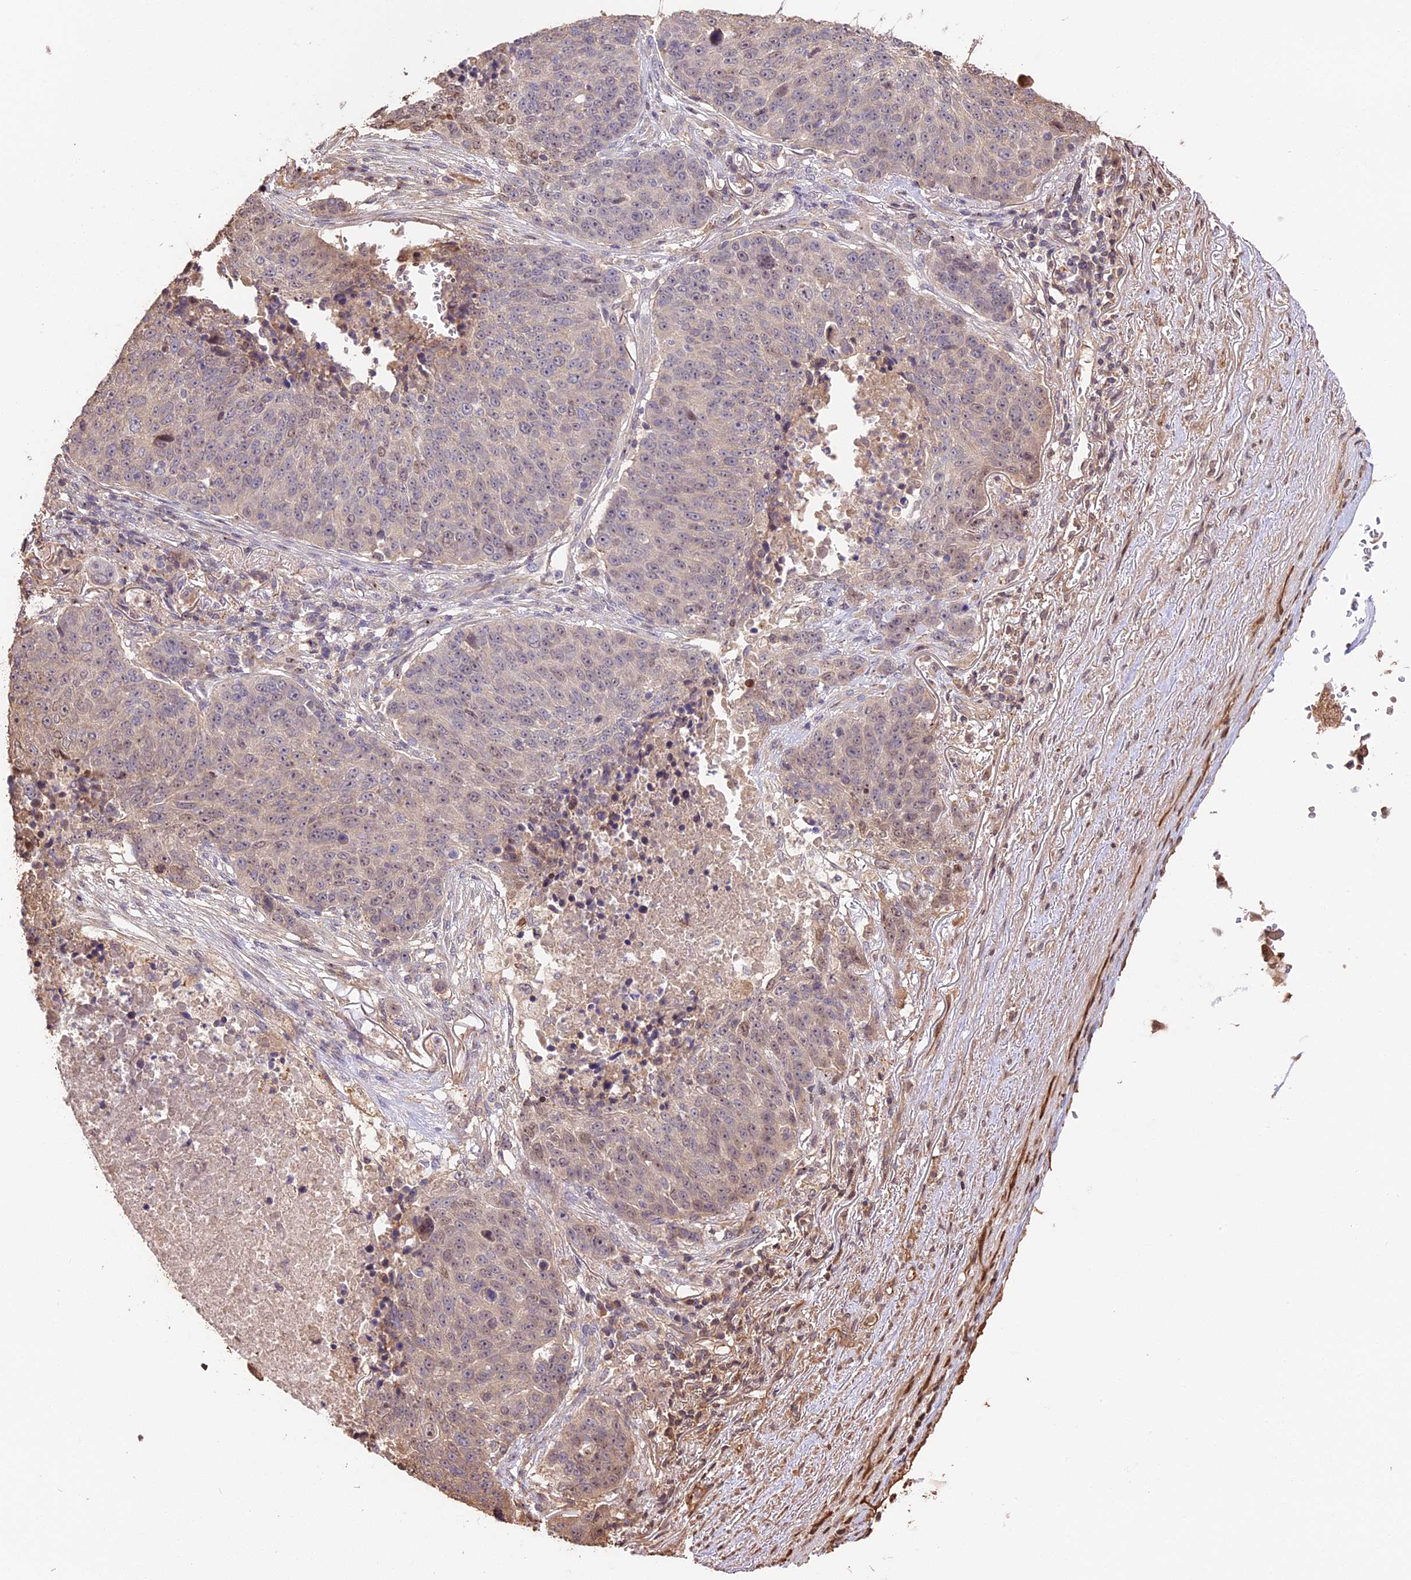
{"staining": {"intensity": "weak", "quantity": "<25%", "location": "cytoplasmic/membranous,nuclear"}, "tissue": "lung cancer", "cell_type": "Tumor cells", "image_type": "cancer", "snomed": [{"axis": "morphology", "description": "Normal tissue, NOS"}, {"axis": "morphology", "description": "Squamous cell carcinoma, NOS"}, {"axis": "topography", "description": "Lymph node"}, {"axis": "topography", "description": "Lung"}], "caption": "Lung cancer (squamous cell carcinoma) was stained to show a protein in brown. There is no significant expression in tumor cells.", "gene": "PPP1R37", "patient": {"sex": "male", "age": 66}}